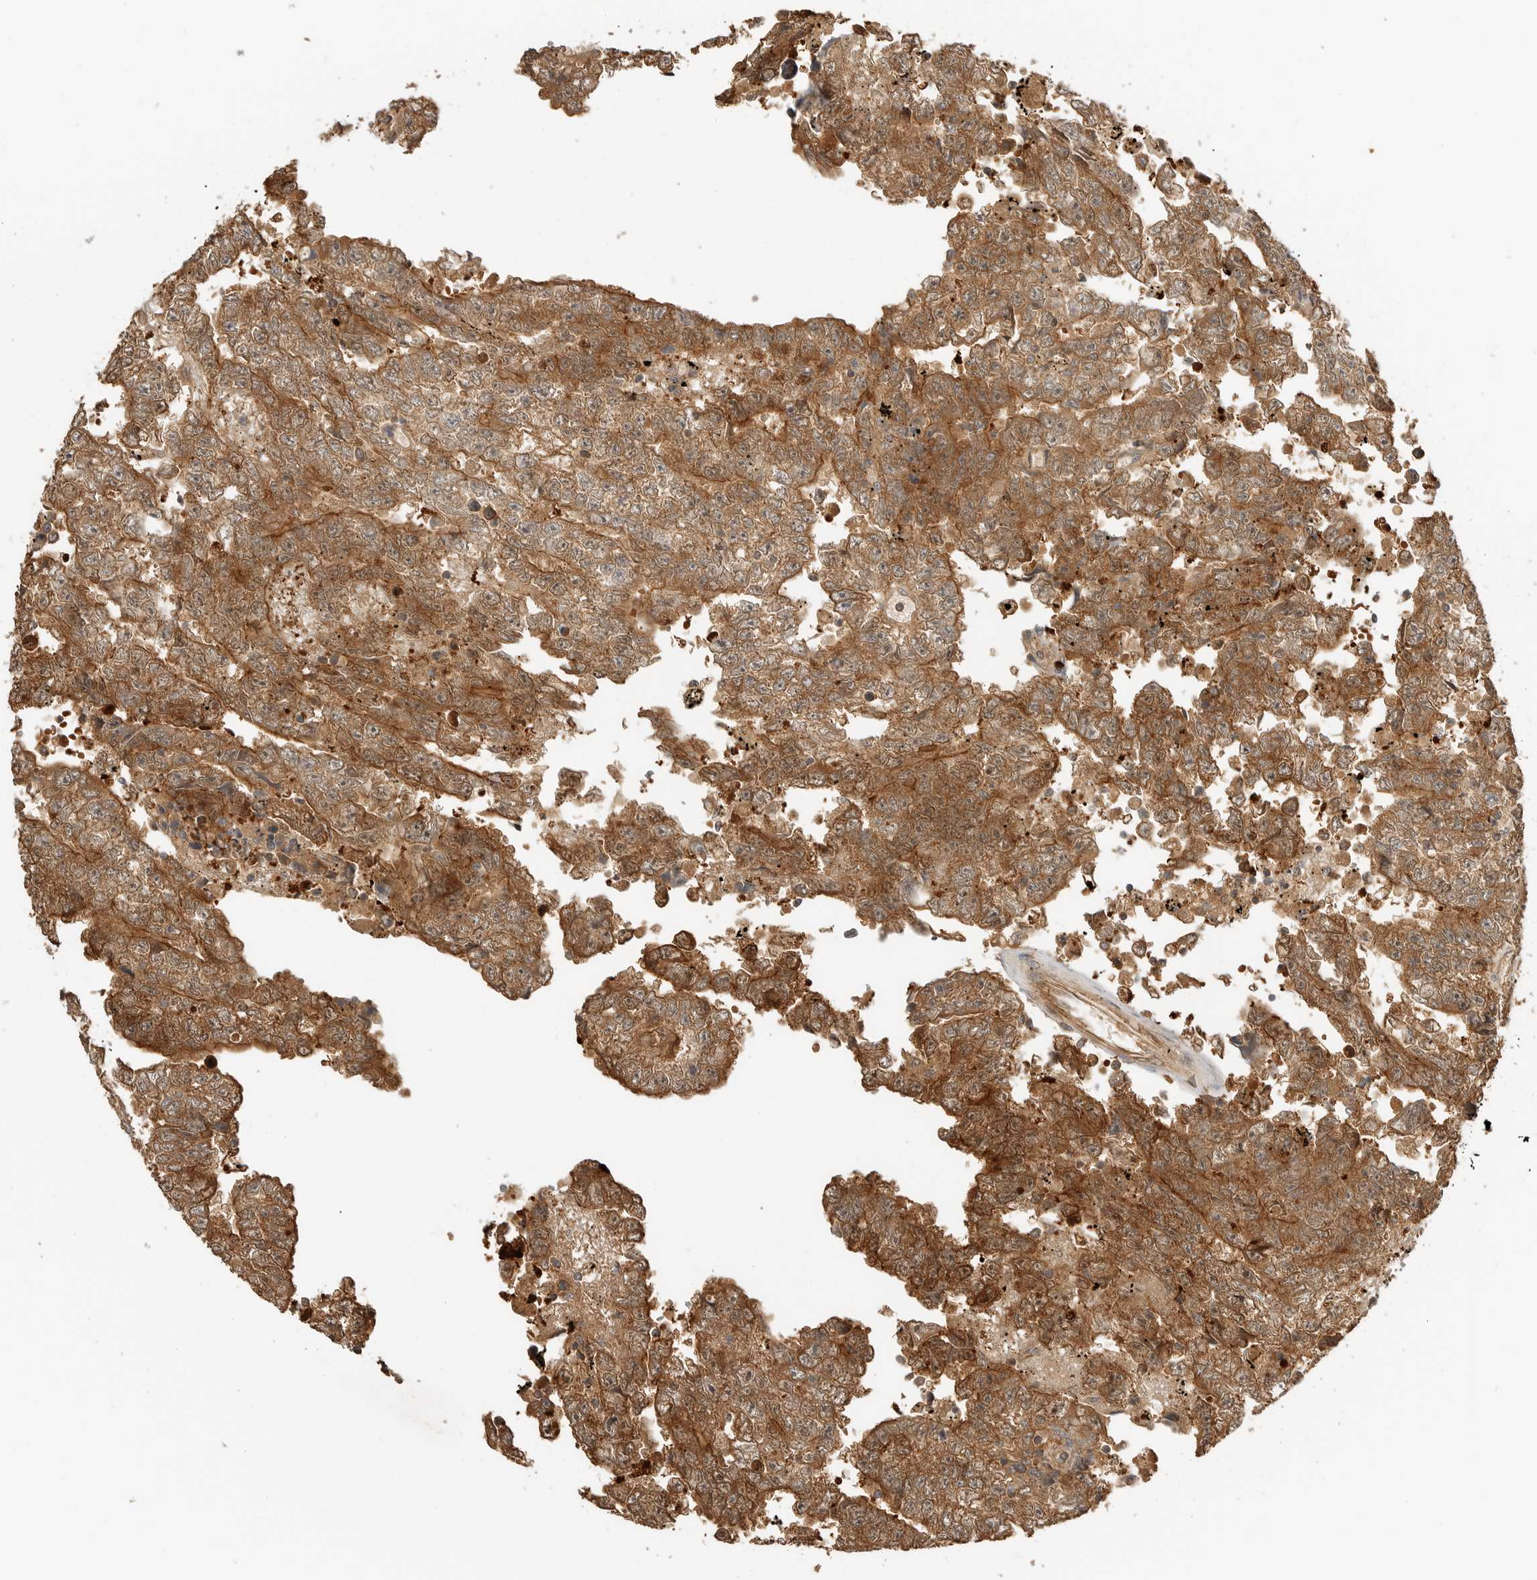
{"staining": {"intensity": "moderate", "quantity": ">75%", "location": "cytoplasmic/membranous"}, "tissue": "testis cancer", "cell_type": "Tumor cells", "image_type": "cancer", "snomed": [{"axis": "morphology", "description": "Carcinoma, Embryonal, NOS"}, {"axis": "topography", "description": "Testis"}], "caption": "This histopathology image demonstrates IHC staining of human testis embryonal carcinoma, with medium moderate cytoplasmic/membranous positivity in approximately >75% of tumor cells.", "gene": "CLDN12", "patient": {"sex": "male", "age": 25}}